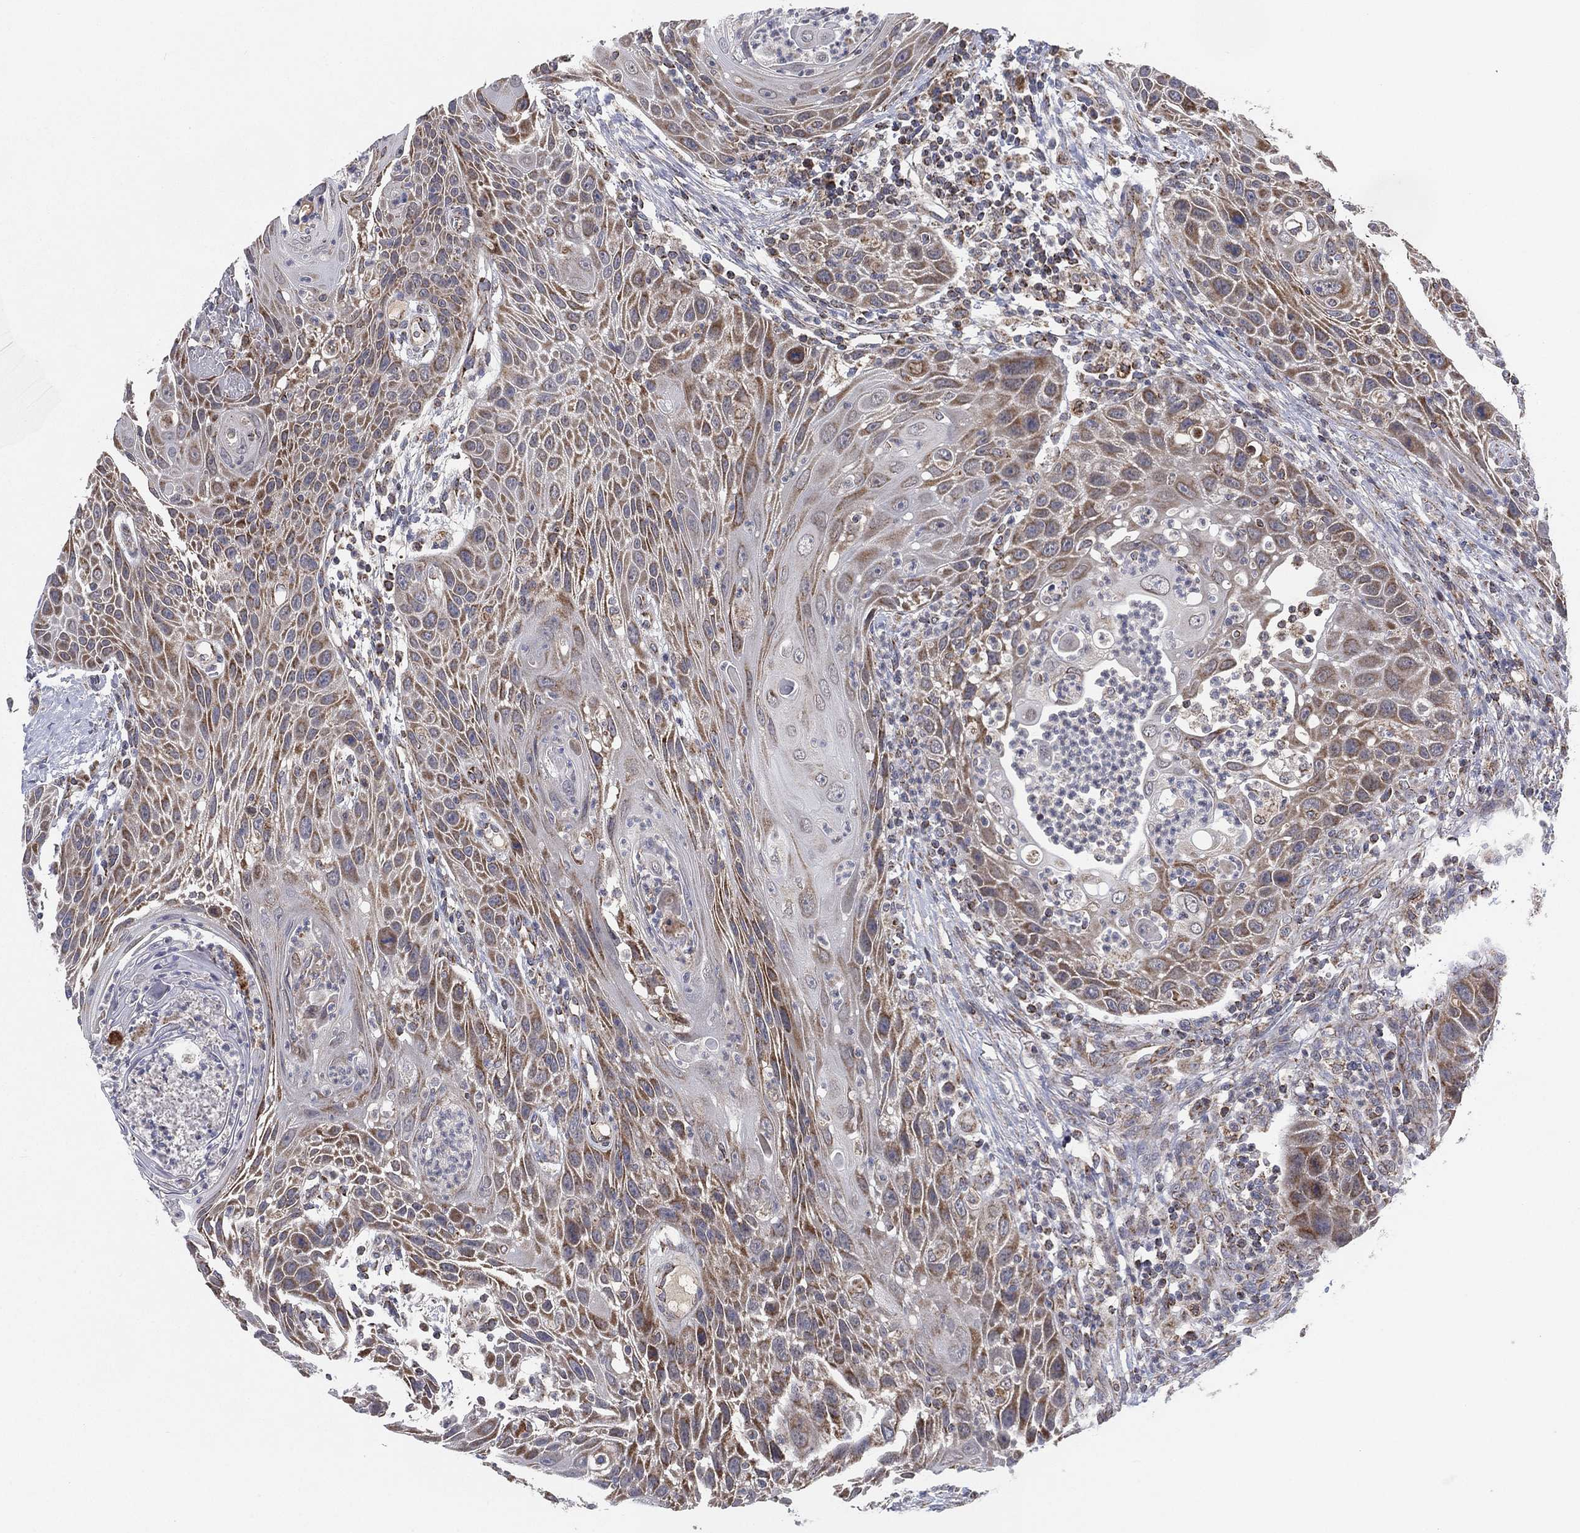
{"staining": {"intensity": "moderate", "quantity": "25%-75%", "location": "cytoplasmic/membranous"}, "tissue": "head and neck cancer", "cell_type": "Tumor cells", "image_type": "cancer", "snomed": [{"axis": "morphology", "description": "Squamous cell carcinoma, NOS"}, {"axis": "topography", "description": "Head-Neck"}], "caption": "Human head and neck squamous cell carcinoma stained with a protein marker demonstrates moderate staining in tumor cells.", "gene": "PSMG4", "patient": {"sex": "male", "age": 69}}